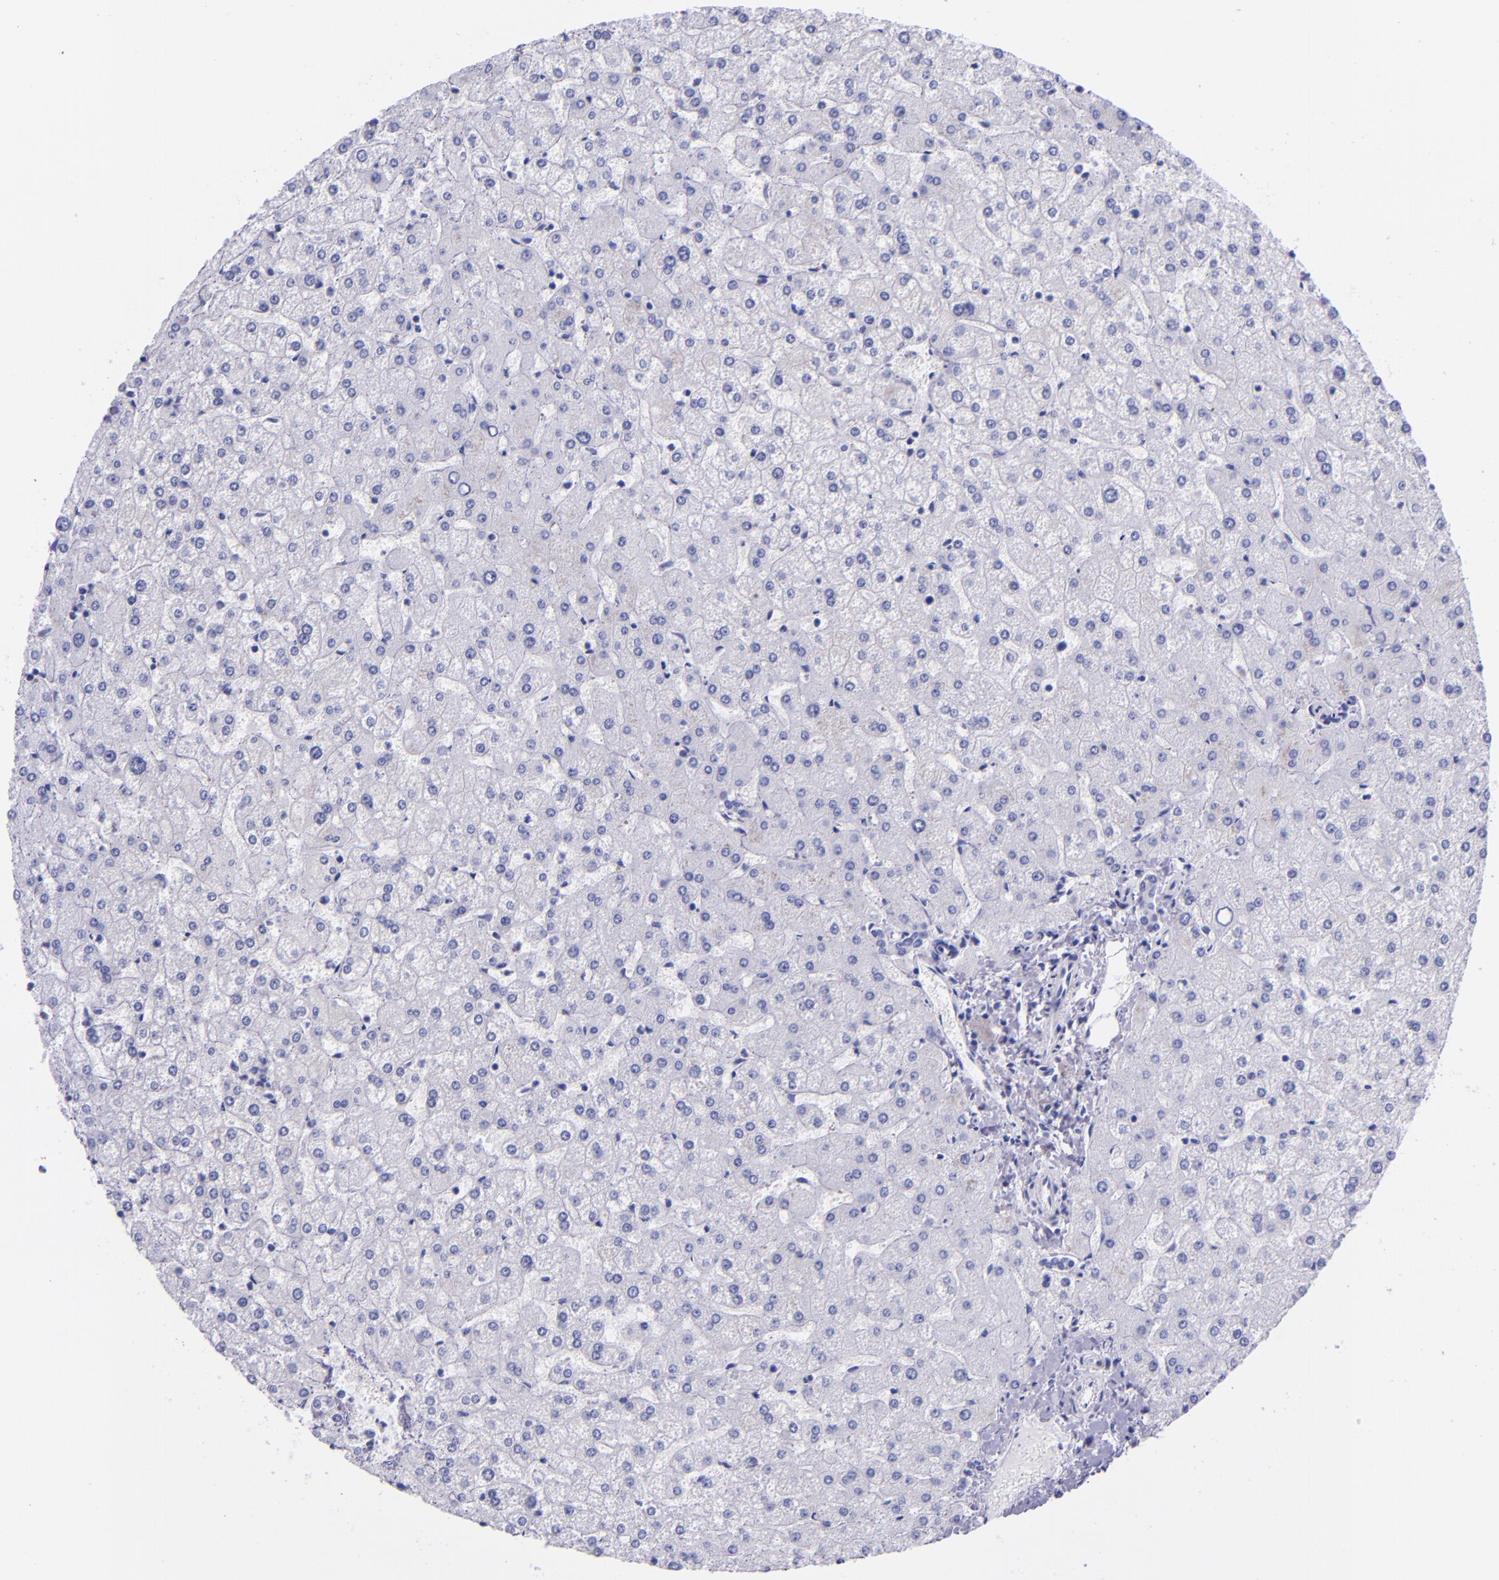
{"staining": {"intensity": "negative", "quantity": "none", "location": "none"}, "tissue": "liver", "cell_type": "Cholangiocytes", "image_type": "normal", "snomed": [{"axis": "morphology", "description": "Normal tissue, NOS"}, {"axis": "topography", "description": "Liver"}], "caption": "IHC photomicrograph of normal liver: liver stained with DAB reveals no significant protein expression in cholangiocytes.", "gene": "MBP", "patient": {"sex": "female", "age": 32}}